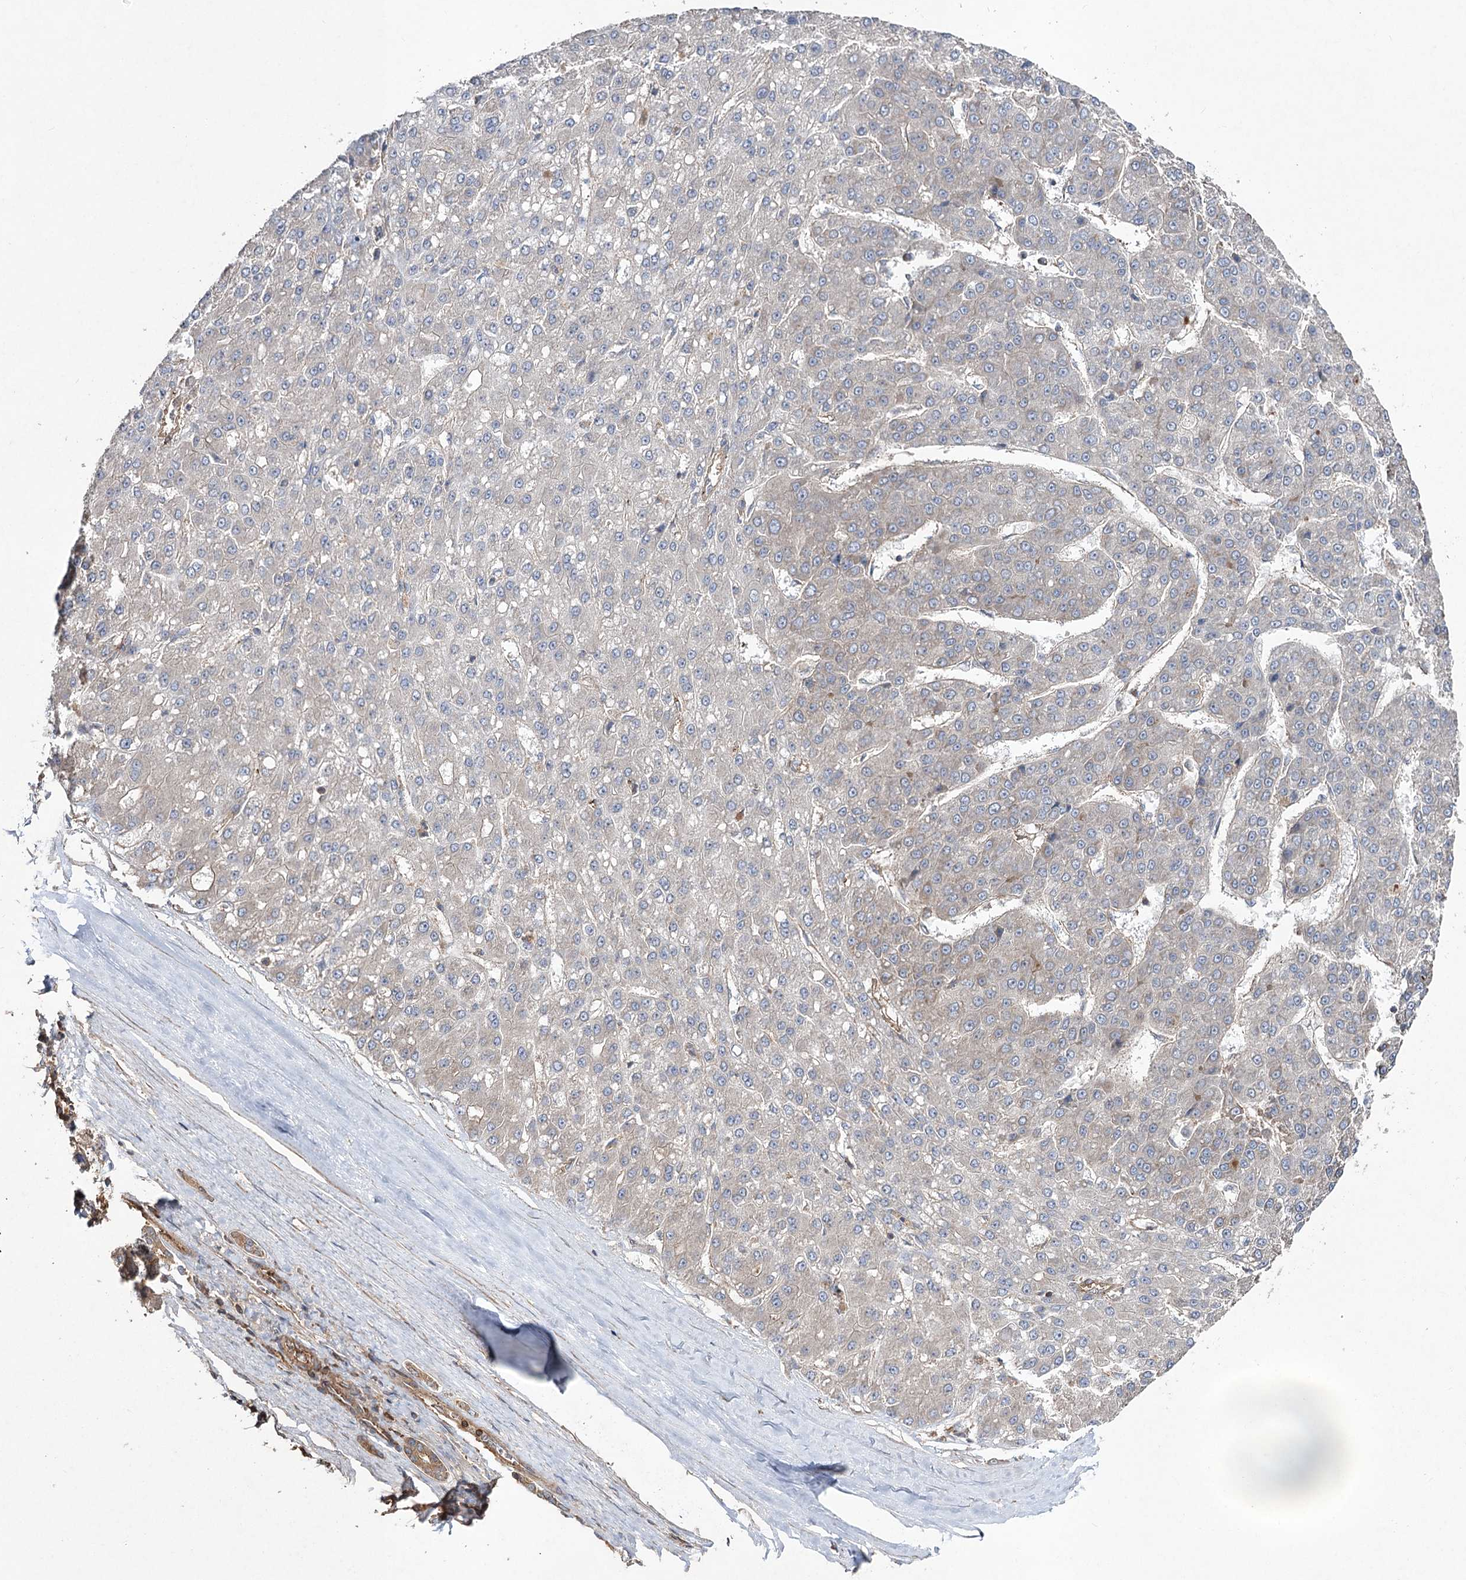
{"staining": {"intensity": "negative", "quantity": "none", "location": "none"}, "tissue": "liver cancer", "cell_type": "Tumor cells", "image_type": "cancer", "snomed": [{"axis": "morphology", "description": "Carcinoma, Hepatocellular, NOS"}, {"axis": "topography", "description": "Liver"}], "caption": "Tumor cells show no significant expression in liver cancer (hepatocellular carcinoma). (DAB (3,3'-diaminobenzidine) immunohistochemistry (IHC), high magnification).", "gene": "LARS2", "patient": {"sex": "male", "age": 67}}